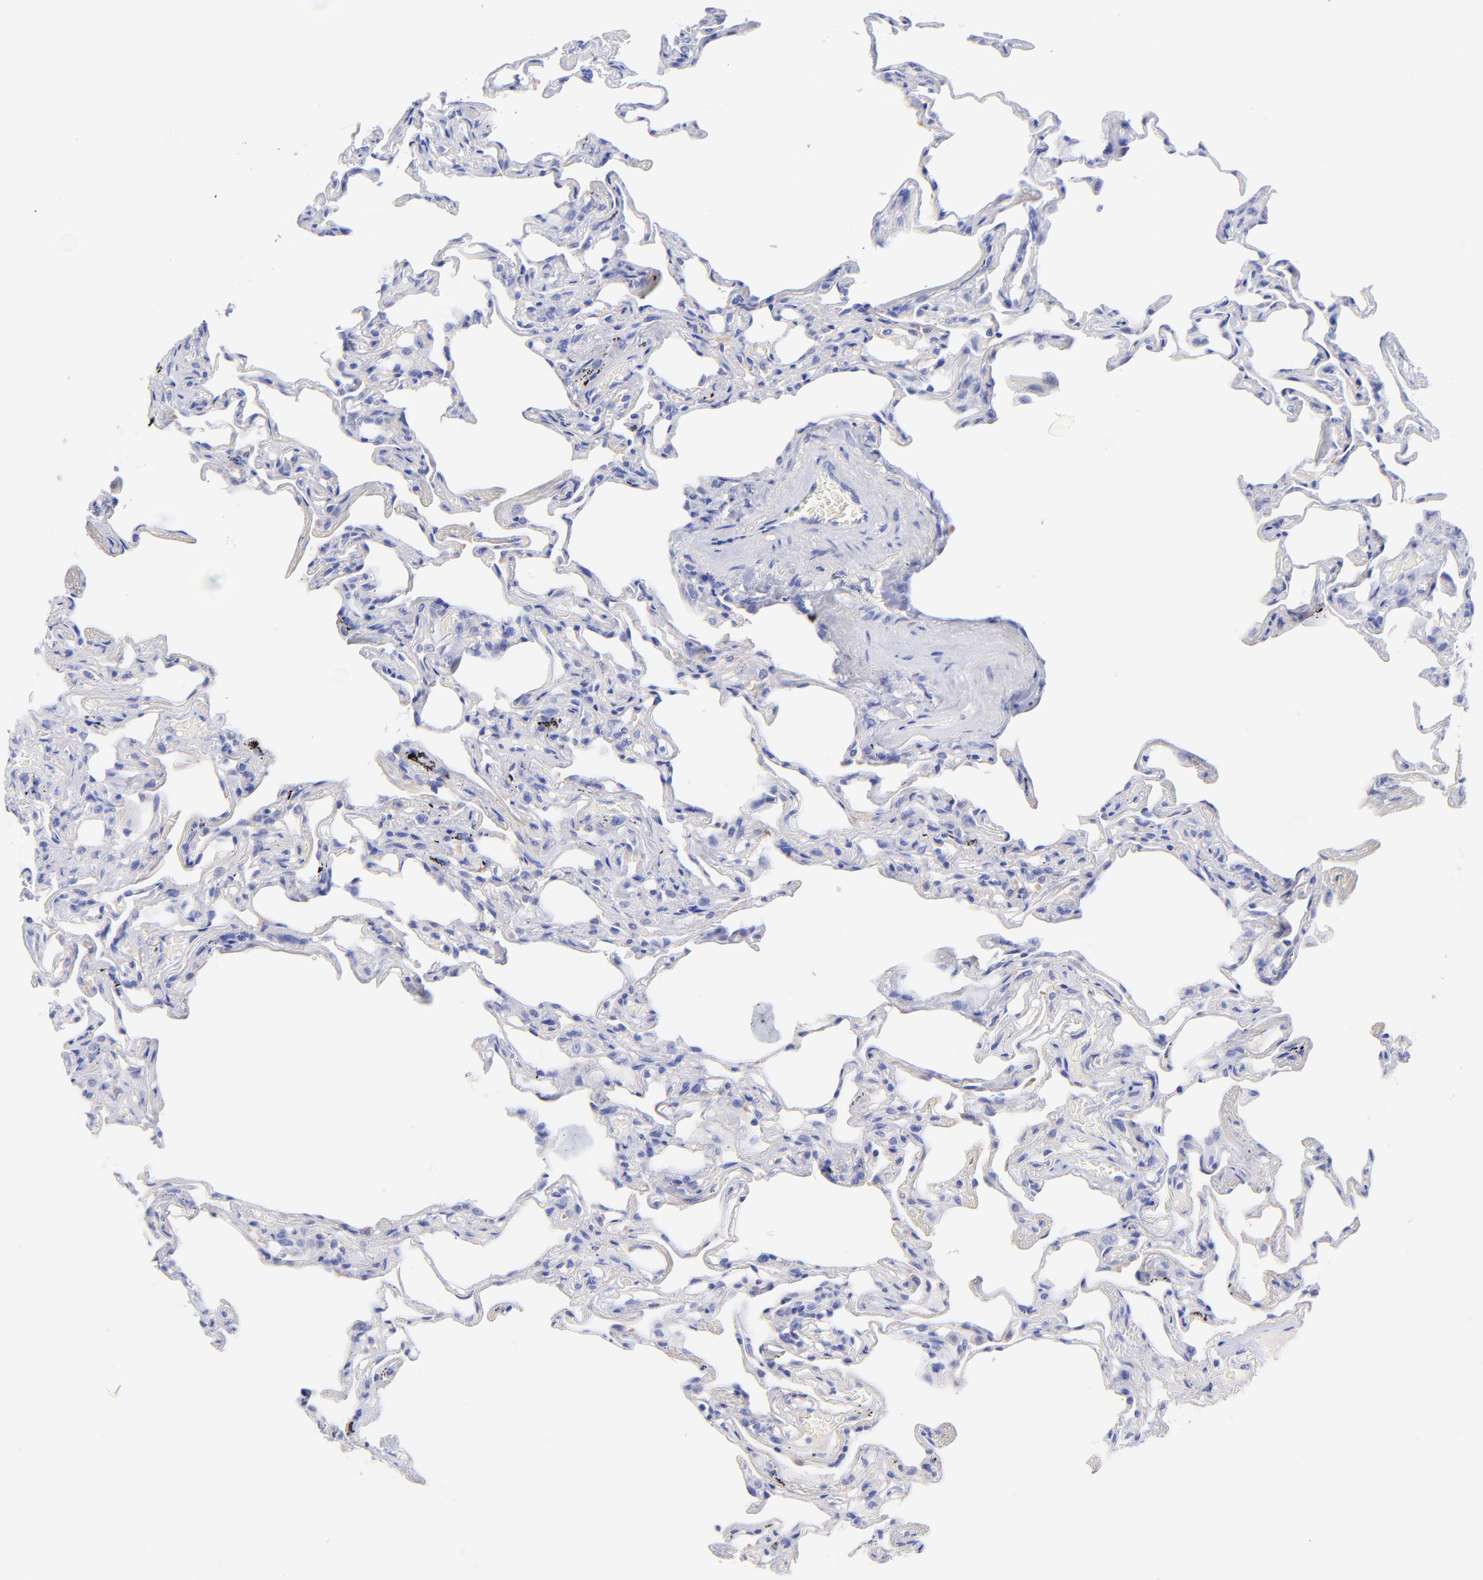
{"staining": {"intensity": "negative", "quantity": "none", "location": "none"}, "tissue": "lung", "cell_type": "Alveolar cells", "image_type": "normal", "snomed": [{"axis": "morphology", "description": "Normal tissue, NOS"}, {"axis": "morphology", "description": "Inflammation, NOS"}, {"axis": "topography", "description": "Lung"}], "caption": "DAB (3,3'-diaminobenzidine) immunohistochemical staining of normal human lung shows no significant expression in alveolar cells.", "gene": "GPHN", "patient": {"sex": "male", "age": 69}}